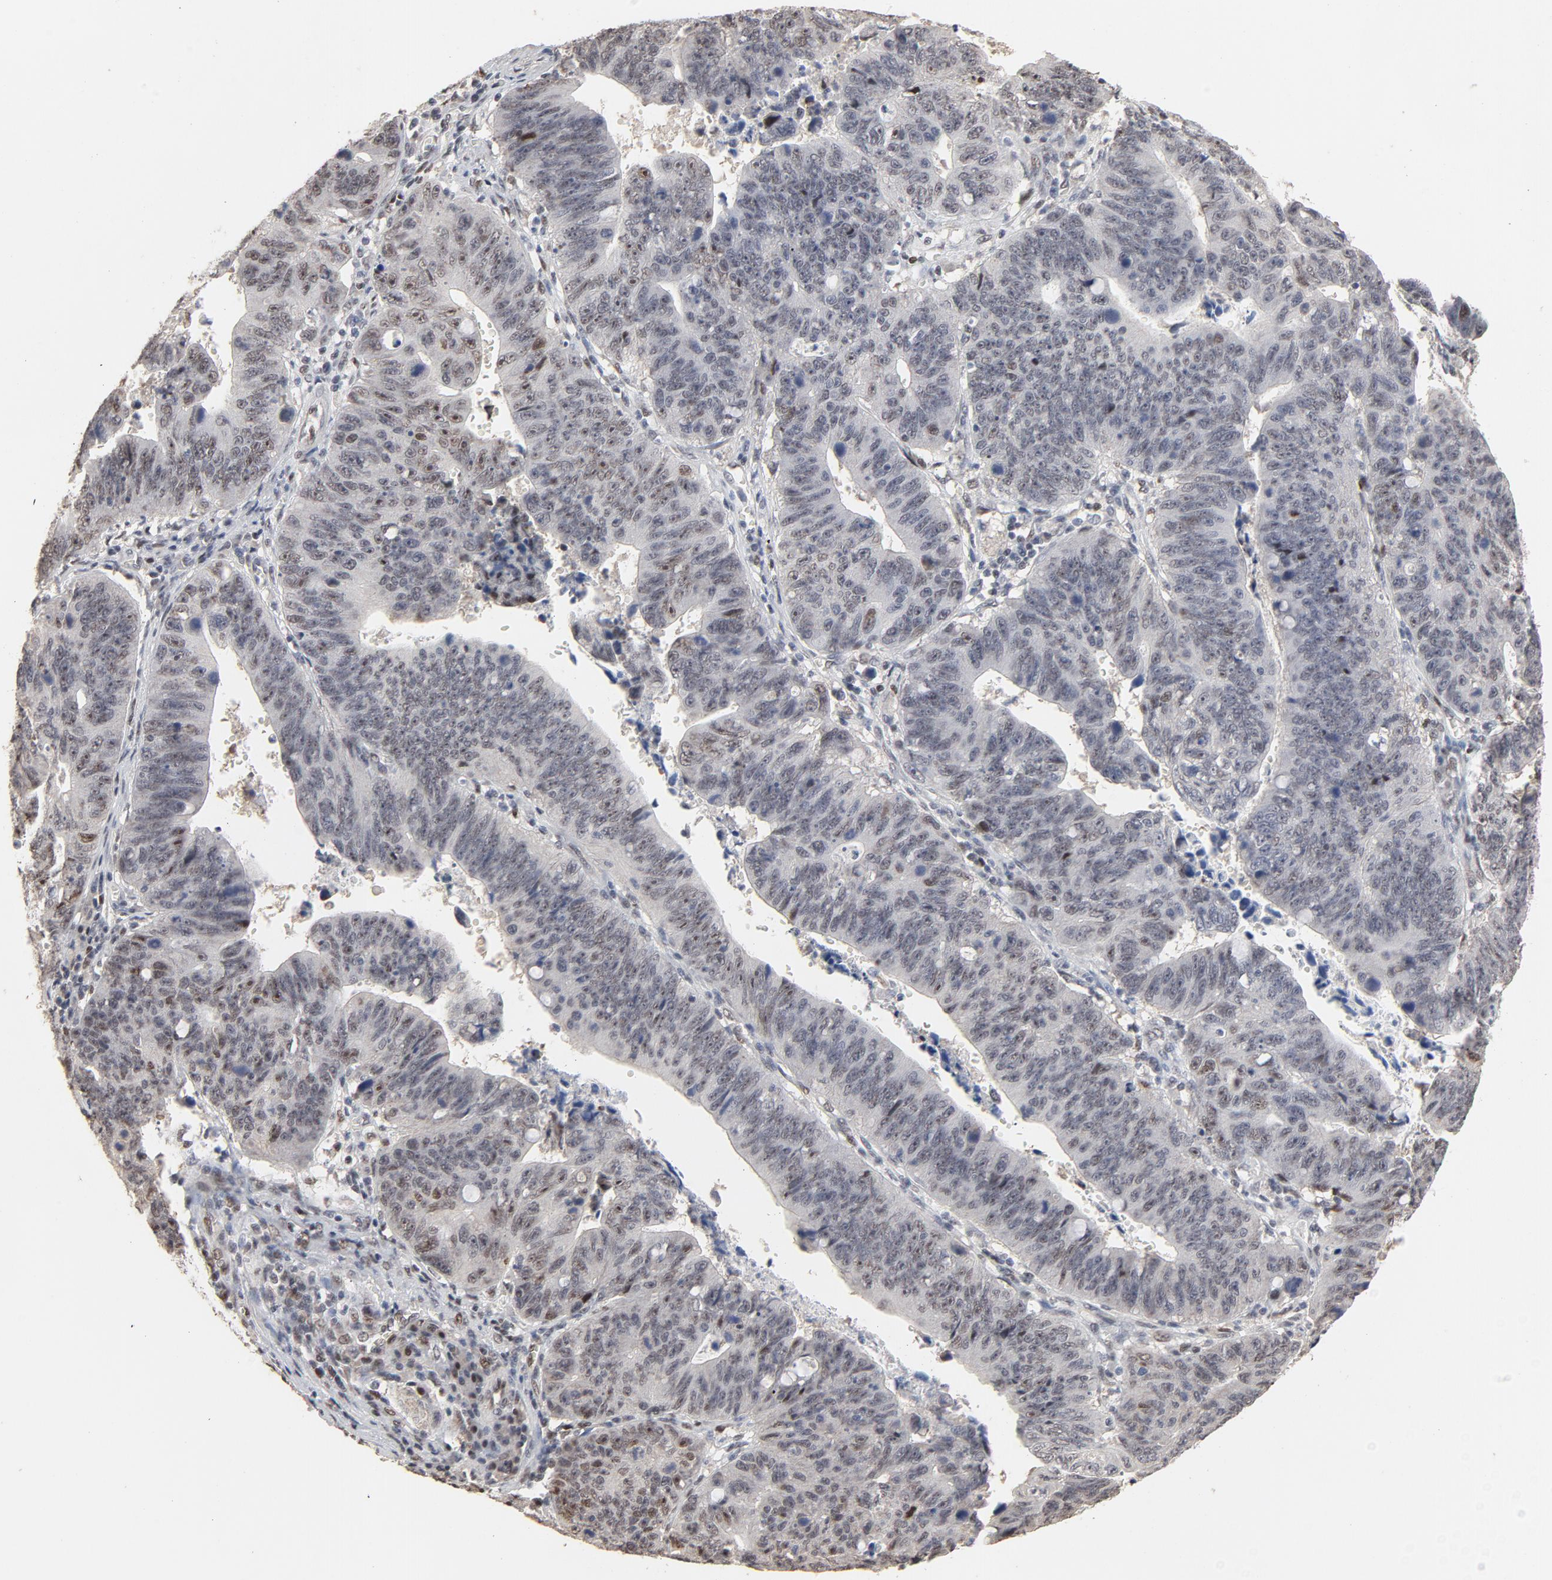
{"staining": {"intensity": "moderate", "quantity": "25%-75%", "location": "nuclear"}, "tissue": "stomach cancer", "cell_type": "Tumor cells", "image_type": "cancer", "snomed": [{"axis": "morphology", "description": "Adenocarcinoma, NOS"}, {"axis": "topography", "description": "Stomach"}], "caption": "This micrograph exhibits stomach cancer stained with IHC to label a protein in brown. The nuclear of tumor cells show moderate positivity for the protein. Nuclei are counter-stained blue.", "gene": "TP53RK", "patient": {"sex": "male", "age": 59}}